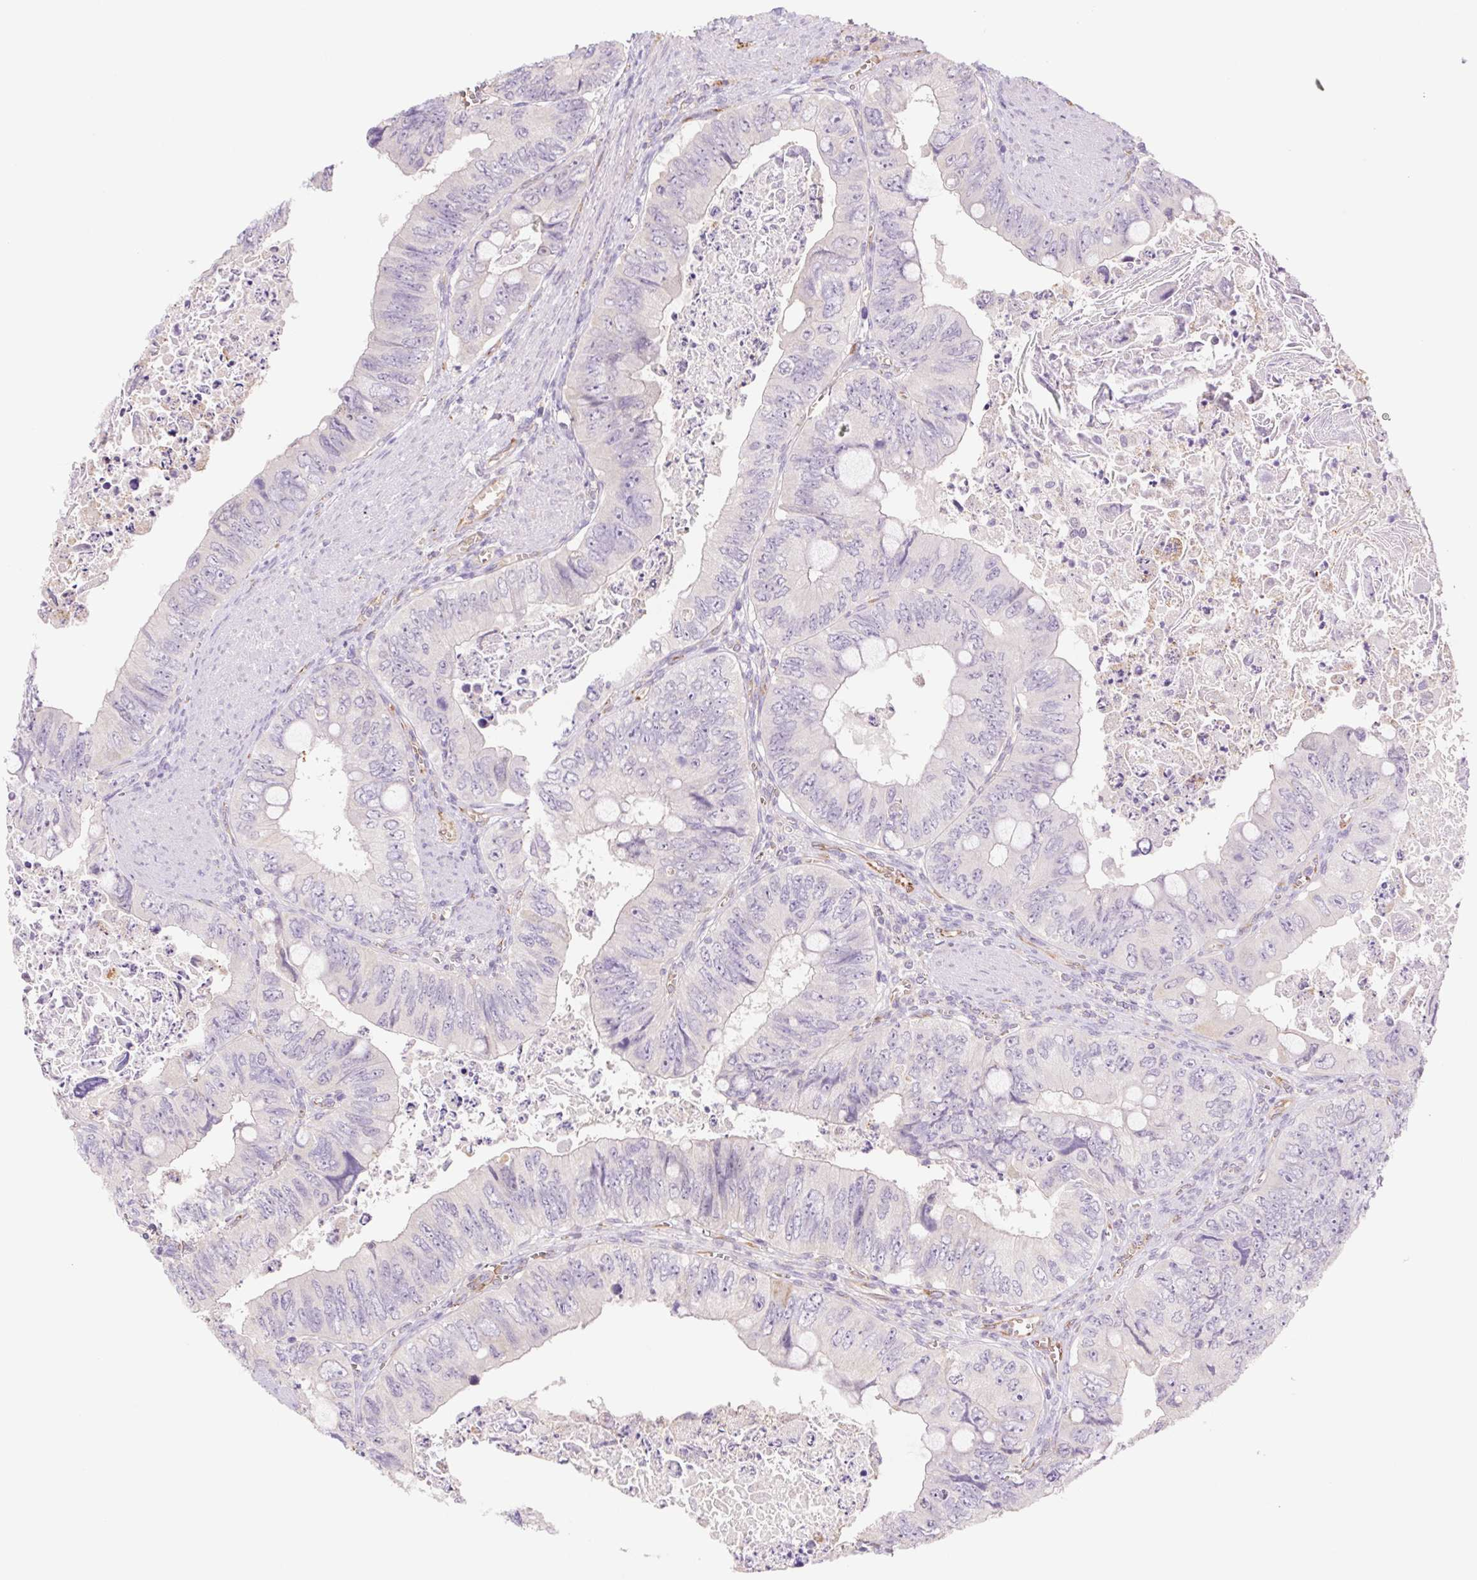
{"staining": {"intensity": "negative", "quantity": "none", "location": "none"}, "tissue": "colorectal cancer", "cell_type": "Tumor cells", "image_type": "cancer", "snomed": [{"axis": "morphology", "description": "Adenocarcinoma, NOS"}, {"axis": "topography", "description": "Colon"}], "caption": "Image shows no protein expression in tumor cells of colorectal cancer tissue.", "gene": "IGFL3", "patient": {"sex": "female", "age": 84}}